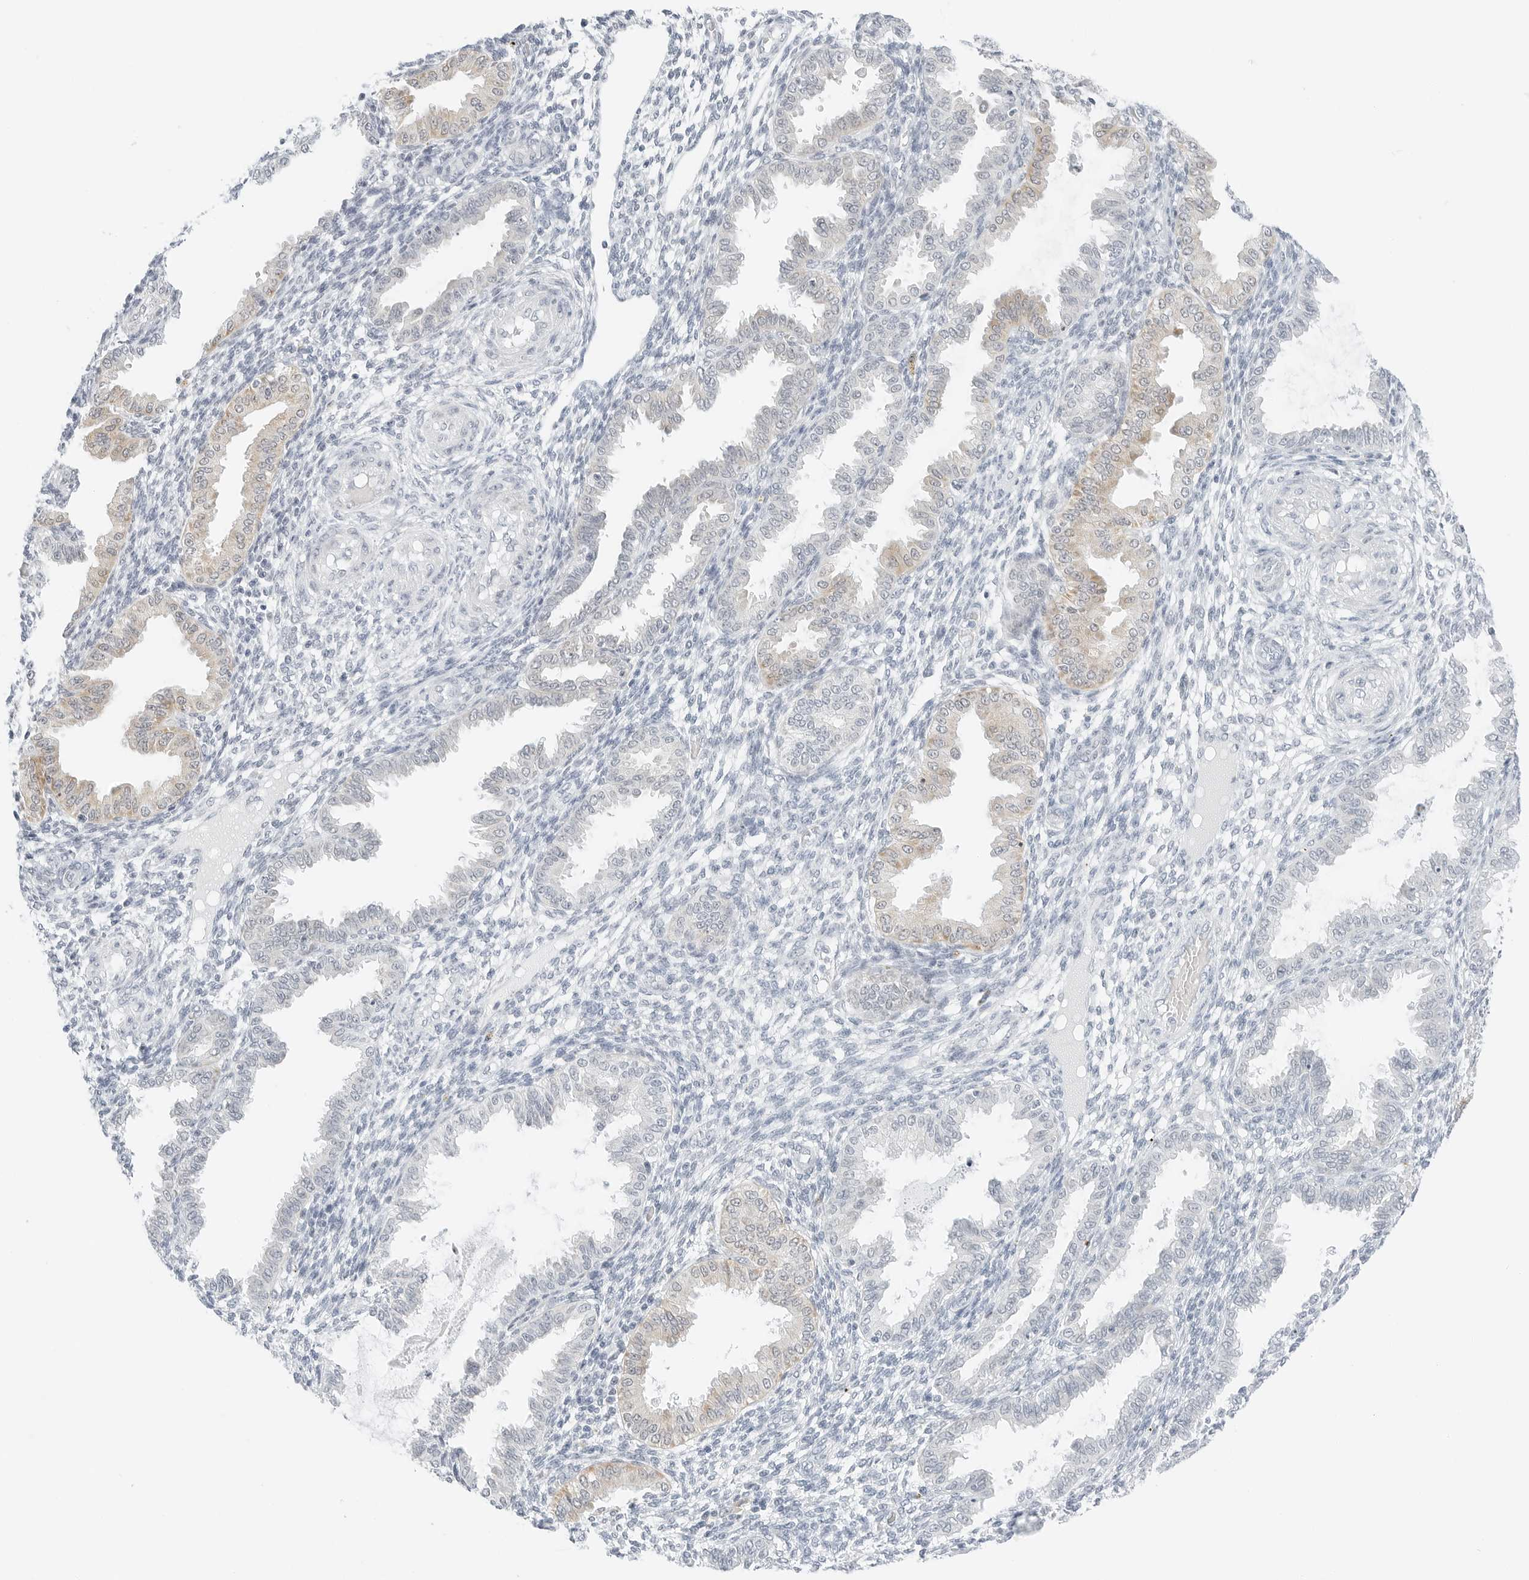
{"staining": {"intensity": "negative", "quantity": "none", "location": "none"}, "tissue": "endometrium", "cell_type": "Cells in endometrial stroma", "image_type": "normal", "snomed": [{"axis": "morphology", "description": "Normal tissue, NOS"}, {"axis": "topography", "description": "Endometrium"}], "caption": "Image shows no significant protein staining in cells in endometrial stroma of benign endometrium.", "gene": "CCSAP", "patient": {"sex": "female", "age": 33}}